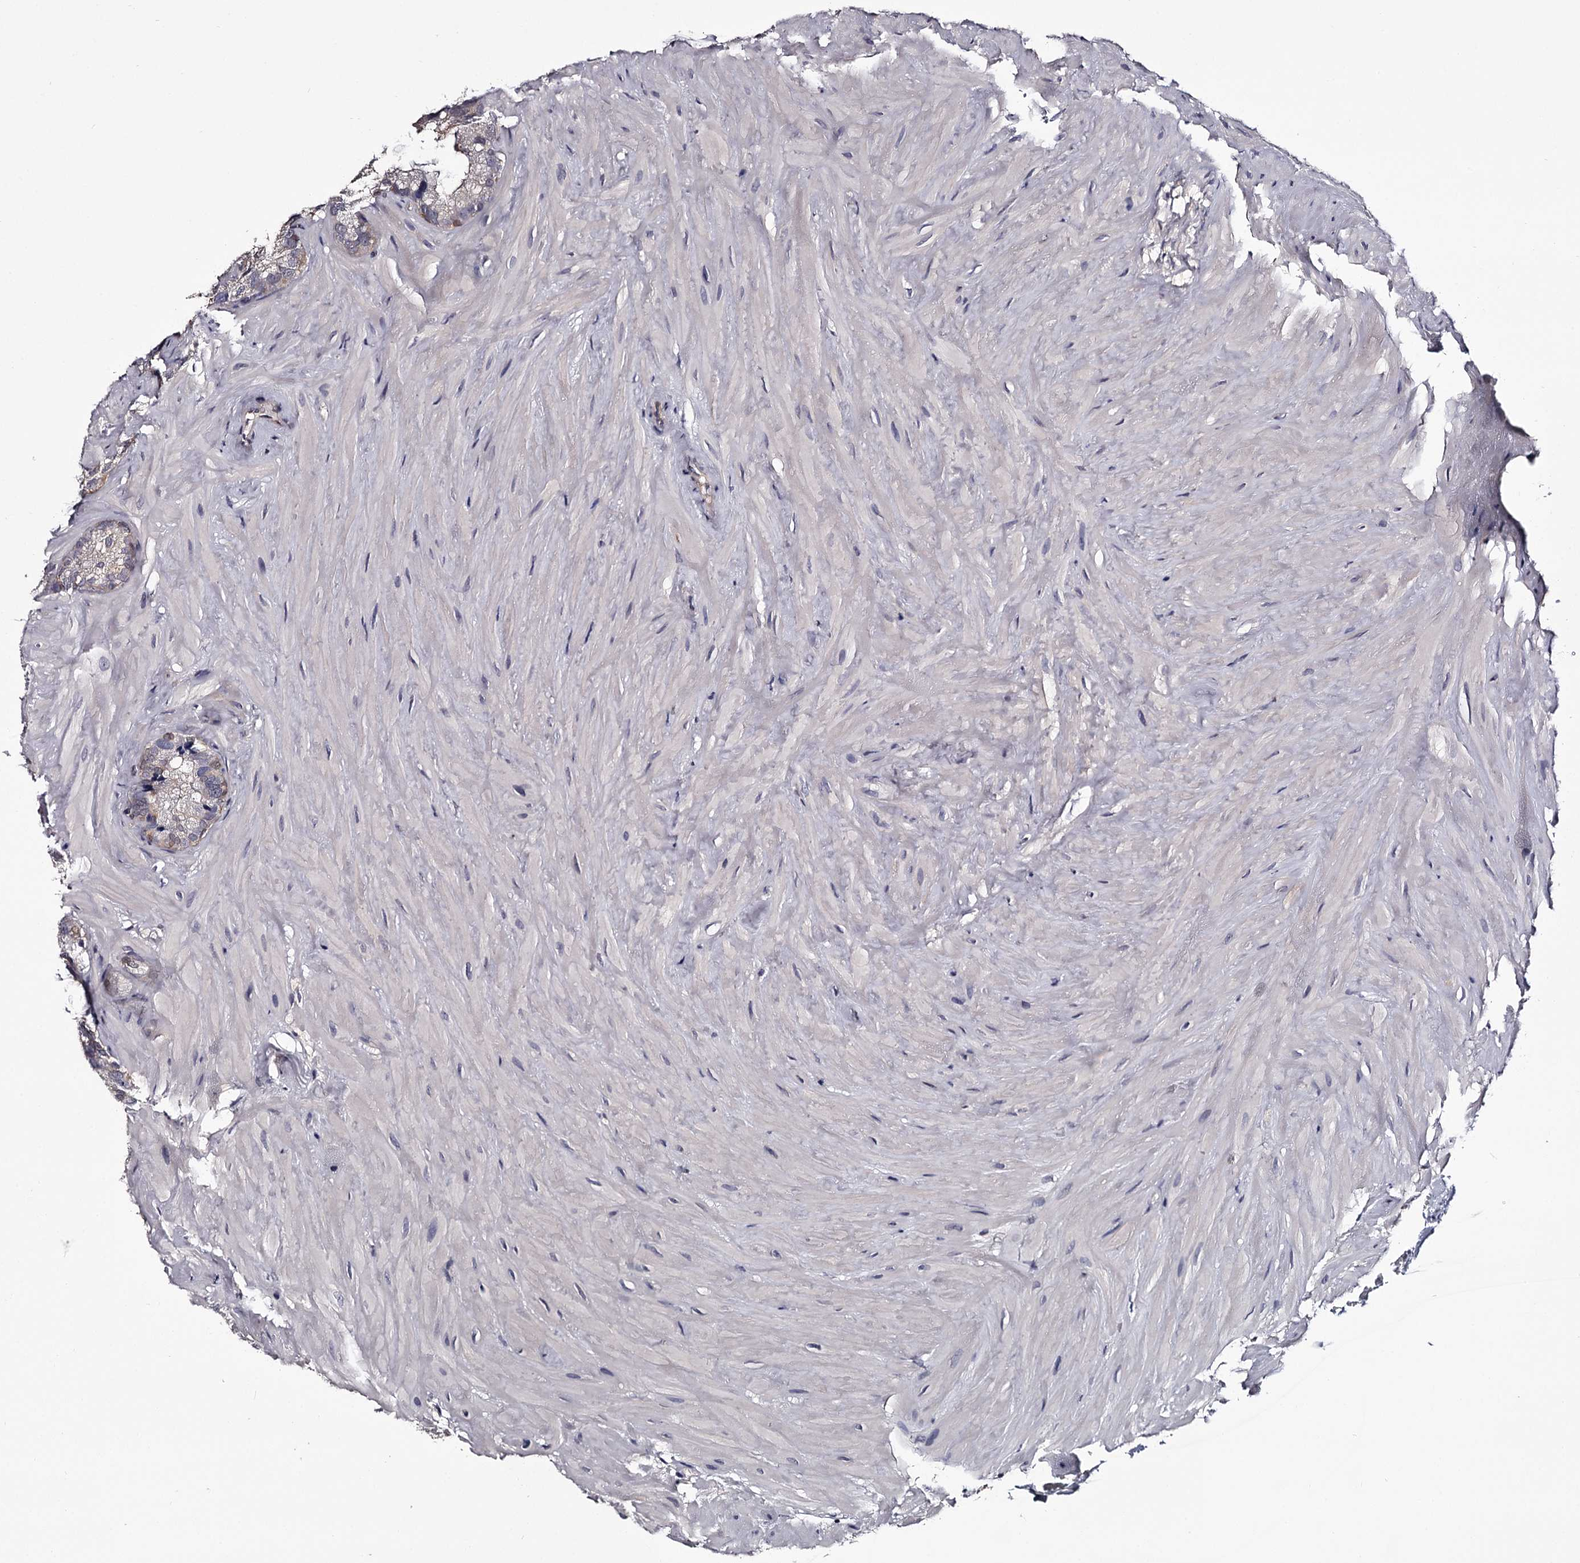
{"staining": {"intensity": "moderate", "quantity": "<25%", "location": "cytoplasmic/membranous,nuclear"}, "tissue": "seminal vesicle", "cell_type": "Glandular cells", "image_type": "normal", "snomed": [{"axis": "morphology", "description": "Normal tissue, NOS"}, {"axis": "topography", "description": "Prostate"}, {"axis": "topography", "description": "Seminal veicle"}], "caption": "A low amount of moderate cytoplasmic/membranous,nuclear positivity is present in approximately <25% of glandular cells in benign seminal vesicle.", "gene": "GSTO1", "patient": {"sex": "male", "age": 68}}